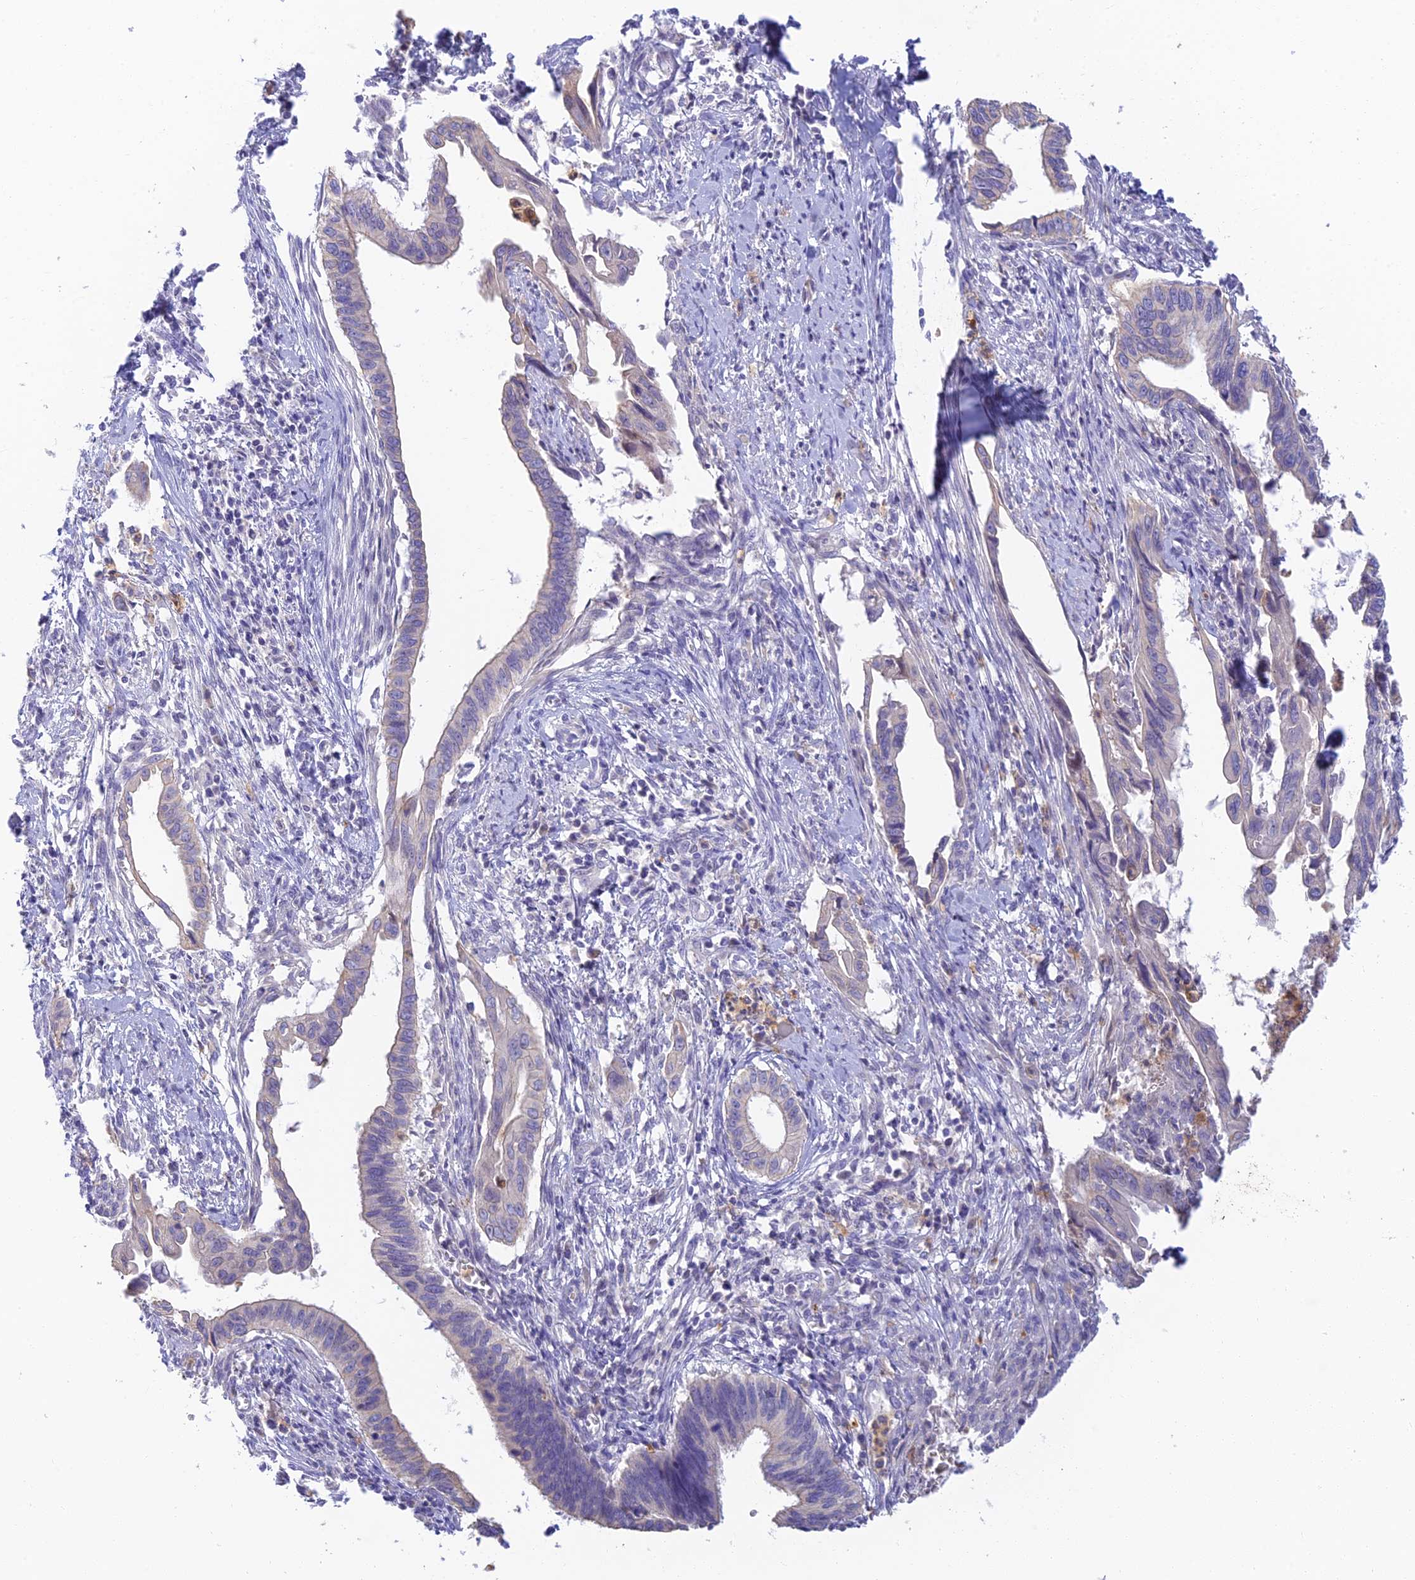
{"staining": {"intensity": "negative", "quantity": "none", "location": "none"}, "tissue": "cervical cancer", "cell_type": "Tumor cells", "image_type": "cancer", "snomed": [{"axis": "morphology", "description": "Adenocarcinoma, NOS"}, {"axis": "topography", "description": "Cervix"}], "caption": "This histopathology image is of cervical cancer (adenocarcinoma) stained with immunohistochemistry to label a protein in brown with the nuclei are counter-stained blue. There is no staining in tumor cells. (Immunohistochemistry, brightfield microscopy, high magnification).", "gene": "INTS13", "patient": {"sex": "female", "age": 42}}